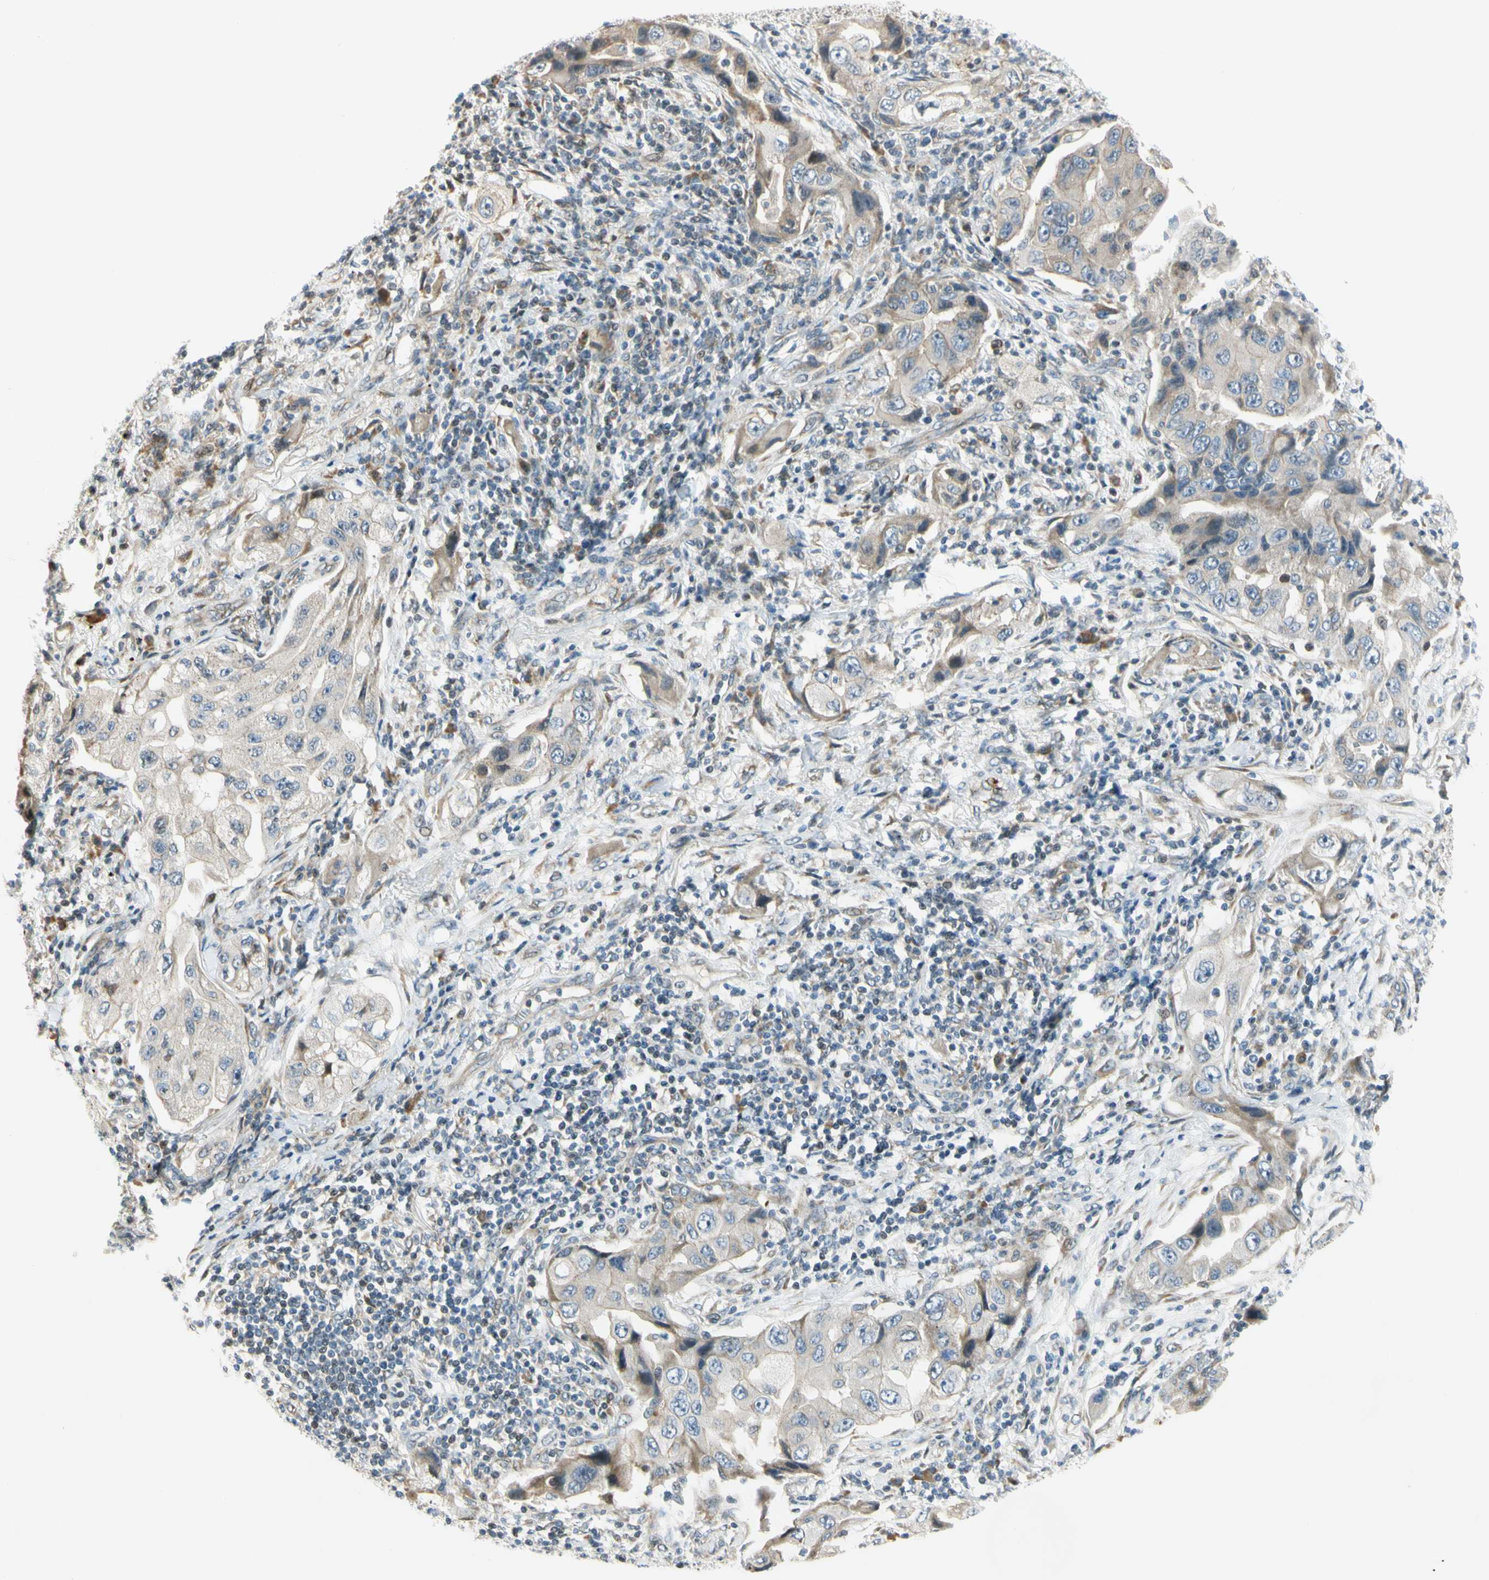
{"staining": {"intensity": "weak", "quantity": "25%-75%", "location": "cytoplasmic/membranous"}, "tissue": "lung cancer", "cell_type": "Tumor cells", "image_type": "cancer", "snomed": [{"axis": "morphology", "description": "Adenocarcinoma, NOS"}, {"axis": "topography", "description": "Lung"}], "caption": "Protein expression analysis of lung cancer (adenocarcinoma) displays weak cytoplasmic/membranous expression in about 25%-75% of tumor cells. The staining was performed using DAB to visualize the protein expression in brown, while the nuclei were stained in blue with hematoxylin (Magnification: 20x).", "gene": "NPDC1", "patient": {"sex": "female", "age": 65}}